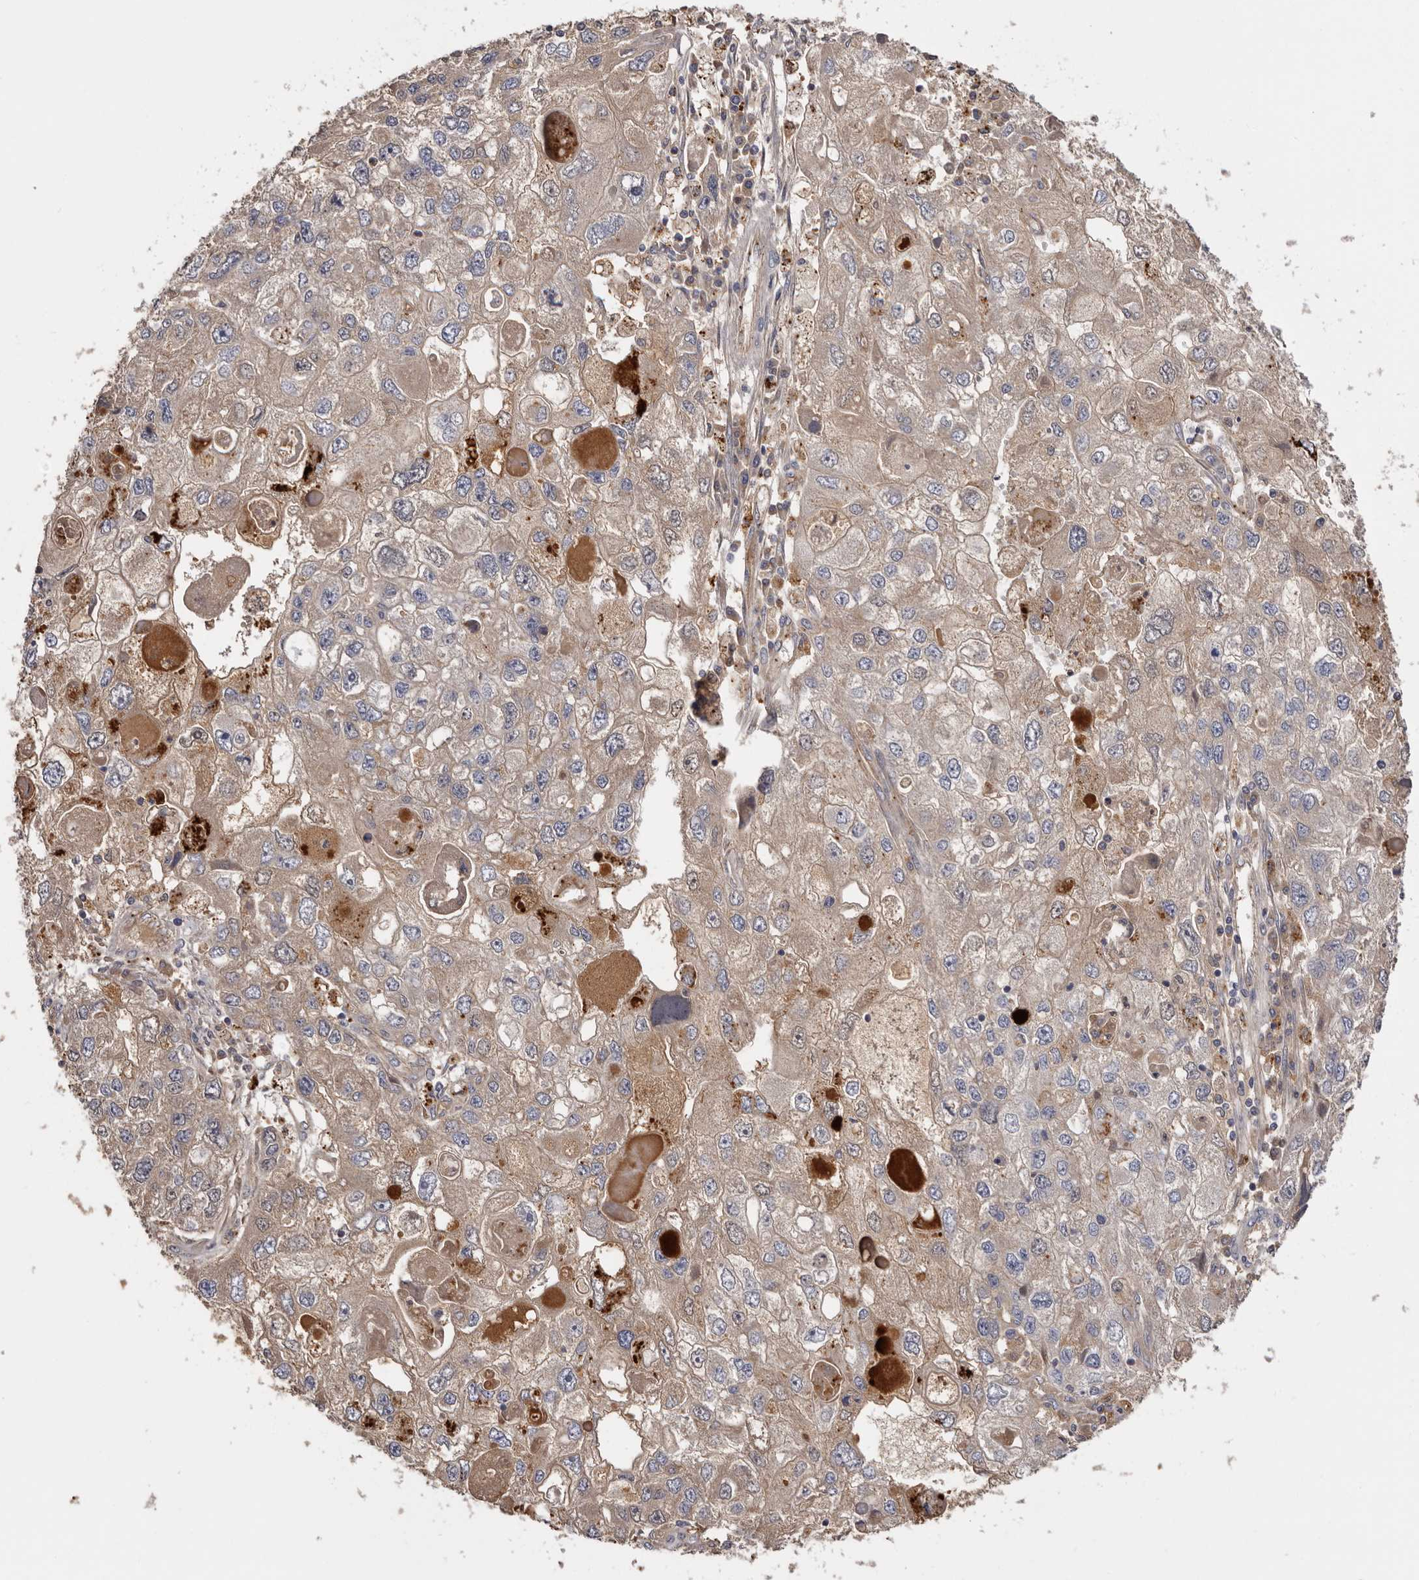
{"staining": {"intensity": "moderate", "quantity": "<25%", "location": "cytoplasmic/membranous"}, "tissue": "endometrial cancer", "cell_type": "Tumor cells", "image_type": "cancer", "snomed": [{"axis": "morphology", "description": "Adenocarcinoma, NOS"}, {"axis": "topography", "description": "Endometrium"}], "caption": "Protein expression analysis of endometrial cancer (adenocarcinoma) shows moderate cytoplasmic/membranous staining in approximately <25% of tumor cells. (DAB IHC, brown staining for protein, blue staining for nuclei).", "gene": "INKA2", "patient": {"sex": "female", "age": 49}}